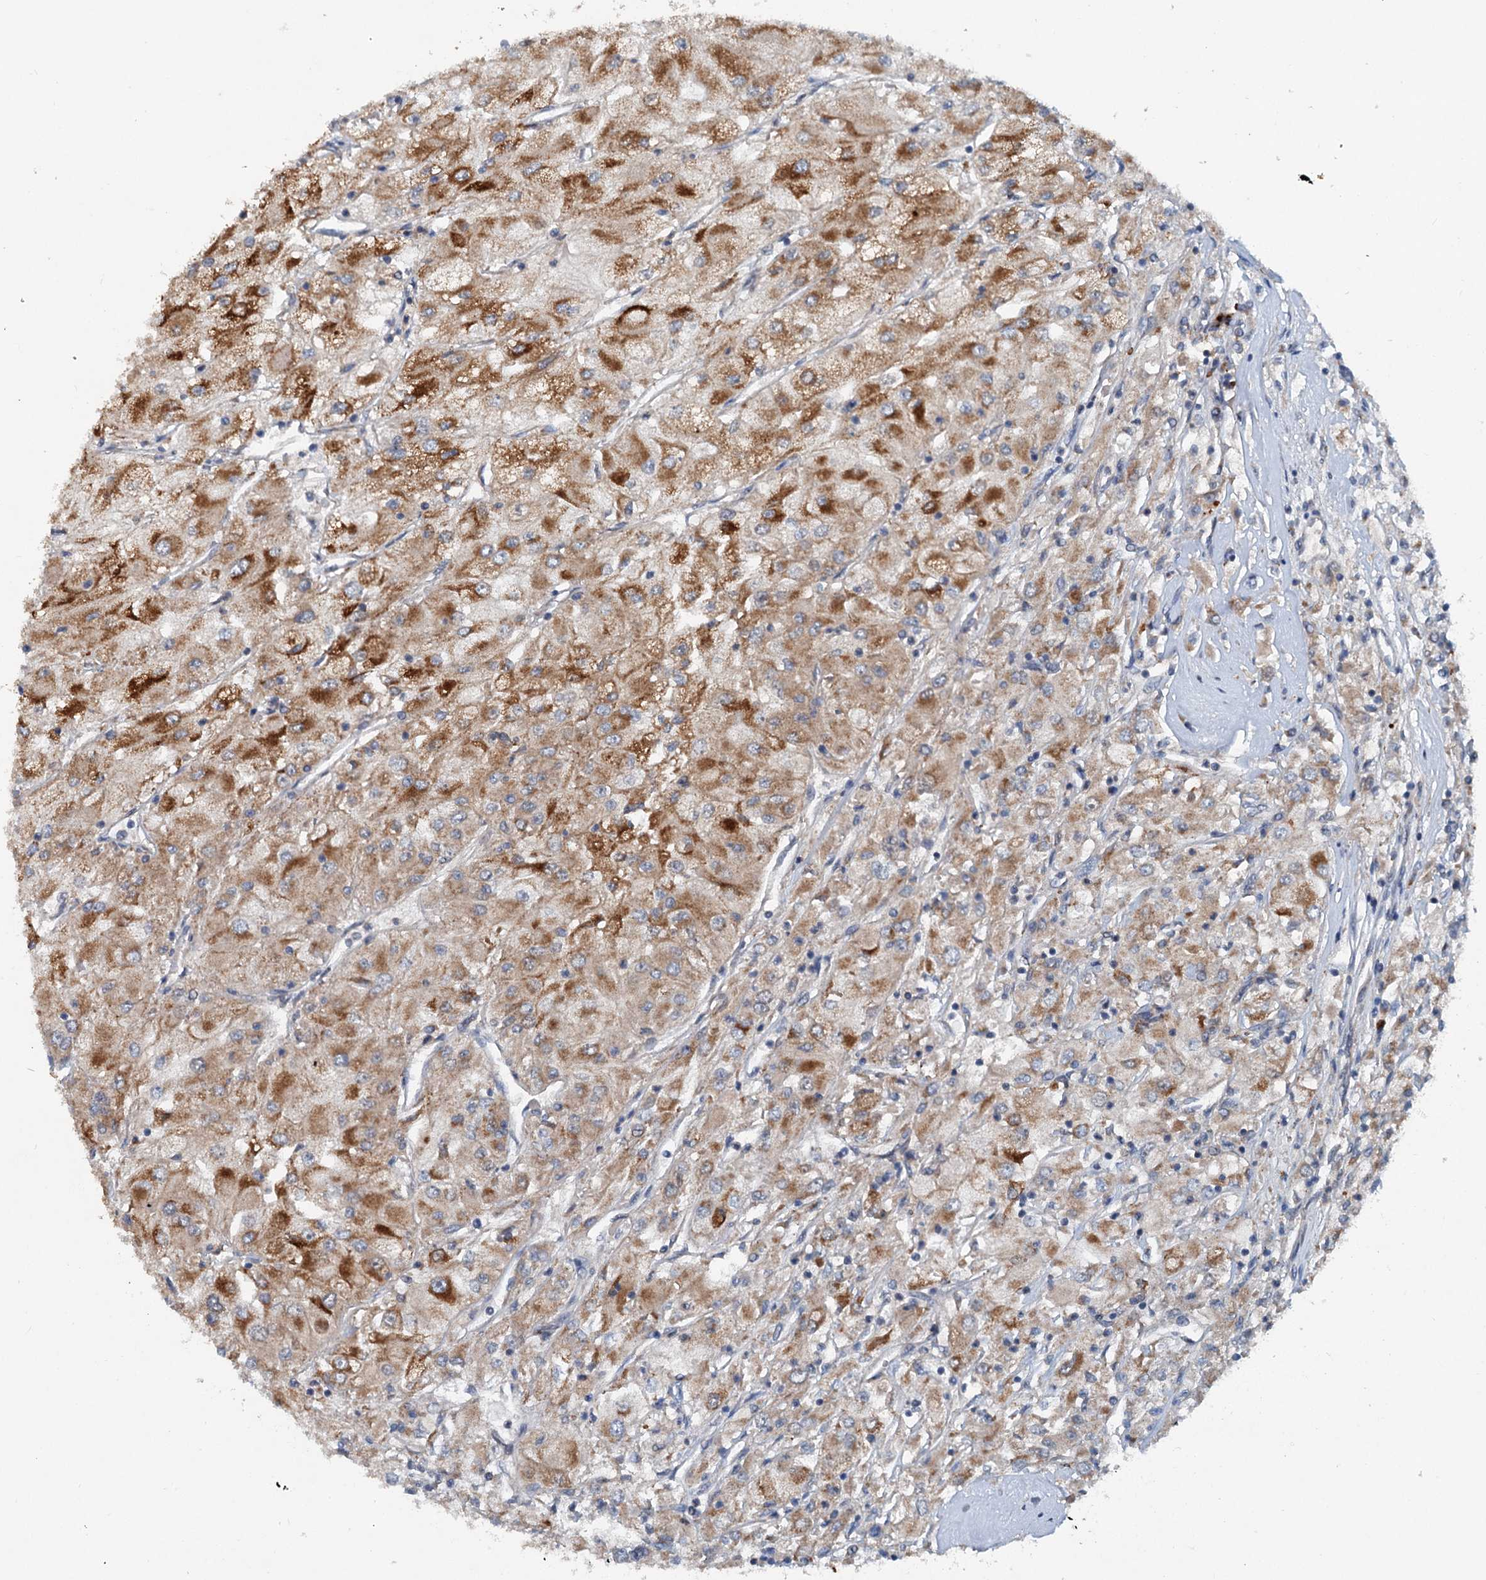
{"staining": {"intensity": "moderate", "quantity": ">75%", "location": "cytoplasmic/membranous"}, "tissue": "renal cancer", "cell_type": "Tumor cells", "image_type": "cancer", "snomed": [{"axis": "morphology", "description": "Adenocarcinoma, NOS"}, {"axis": "topography", "description": "Kidney"}], "caption": "Immunohistochemical staining of human renal adenocarcinoma displays moderate cytoplasmic/membranous protein expression in approximately >75% of tumor cells. The staining was performed using DAB (3,3'-diaminobenzidine), with brown indicating positive protein expression. Nuclei are stained blue with hematoxylin.", "gene": "N4BP2L2", "patient": {"sex": "male", "age": 80}}